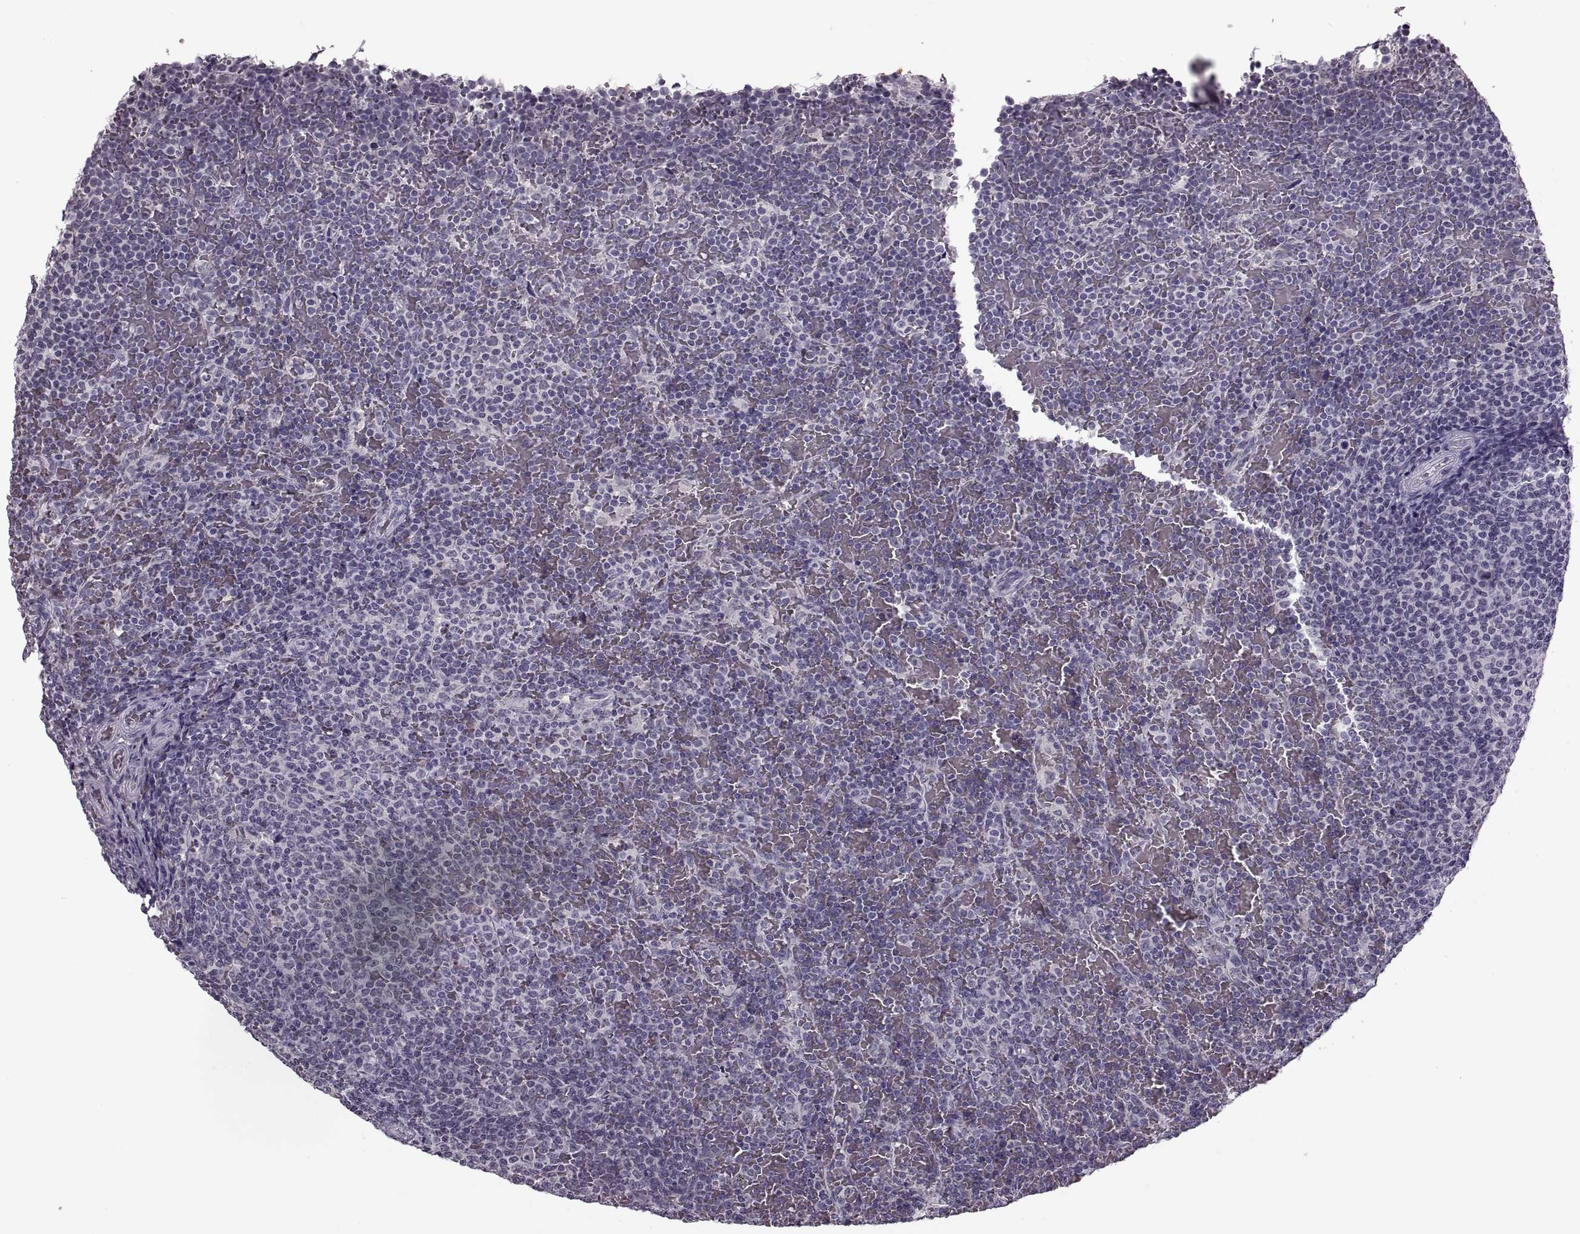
{"staining": {"intensity": "negative", "quantity": "none", "location": "none"}, "tissue": "lymphoma", "cell_type": "Tumor cells", "image_type": "cancer", "snomed": [{"axis": "morphology", "description": "Malignant lymphoma, non-Hodgkin's type, Low grade"}, {"axis": "topography", "description": "Spleen"}], "caption": "Malignant lymphoma, non-Hodgkin's type (low-grade) stained for a protein using immunohistochemistry (IHC) exhibits no expression tumor cells.", "gene": "PAGE5", "patient": {"sex": "female", "age": 77}}